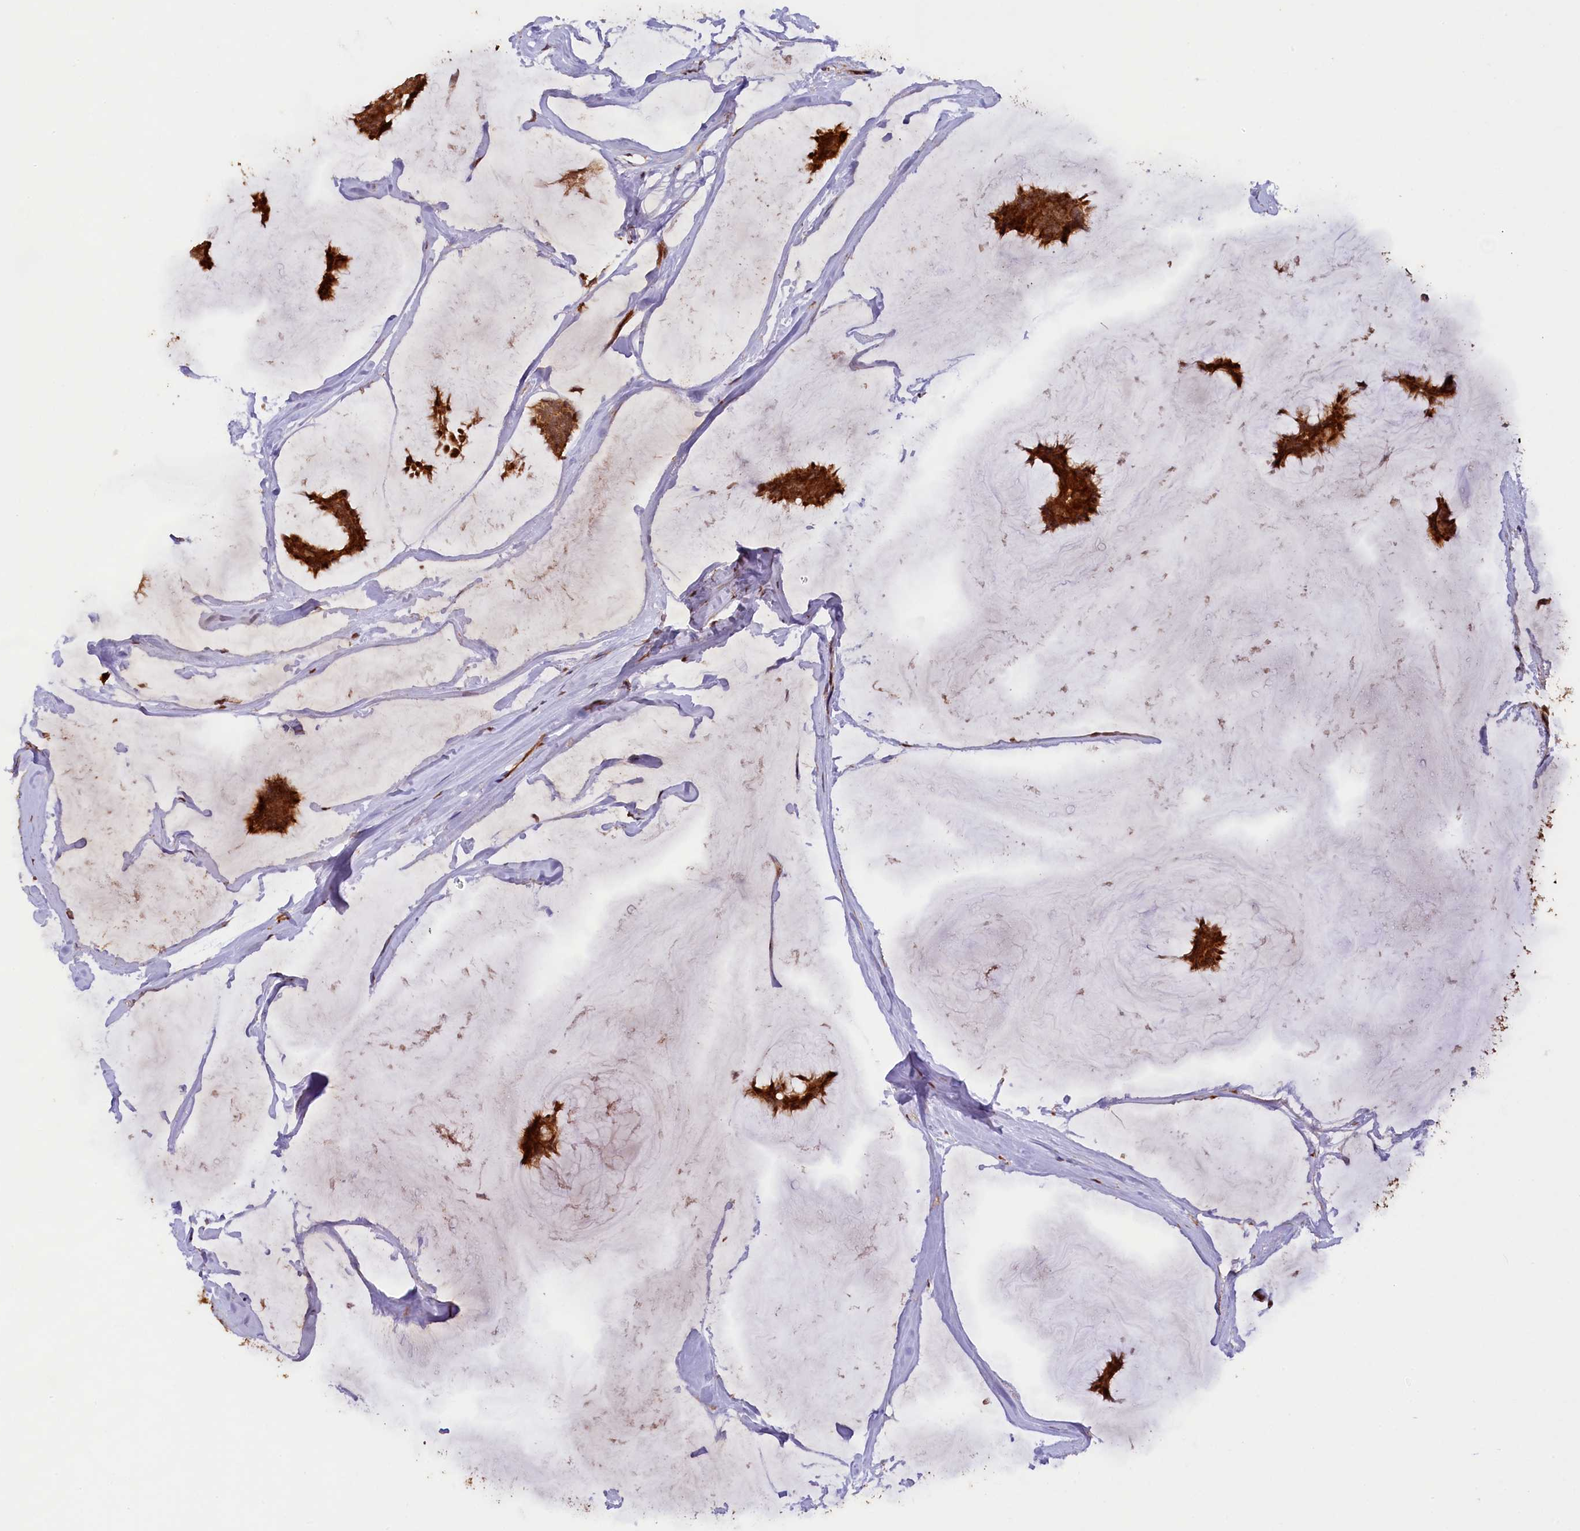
{"staining": {"intensity": "strong", "quantity": ">75%", "location": "cytoplasmic/membranous,nuclear"}, "tissue": "breast cancer", "cell_type": "Tumor cells", "image_type": "cancer", "snomed": [{"axis": "morphology", "description": "Duct carcinoma"}, {"axis": "topography", "description": "Breast"}], "caption": "Tumor cells show strong cytoplasmic/membranous and nuclear staining in approximately >75% of cells in breast cancer (intraductal carcinoma). (DAB (3,3'-diaminobenzidine) IHC with brightfield microscopy, high magnification).", "gene": "SHPRH", "patient": {"sex": "female", "age": 93}}